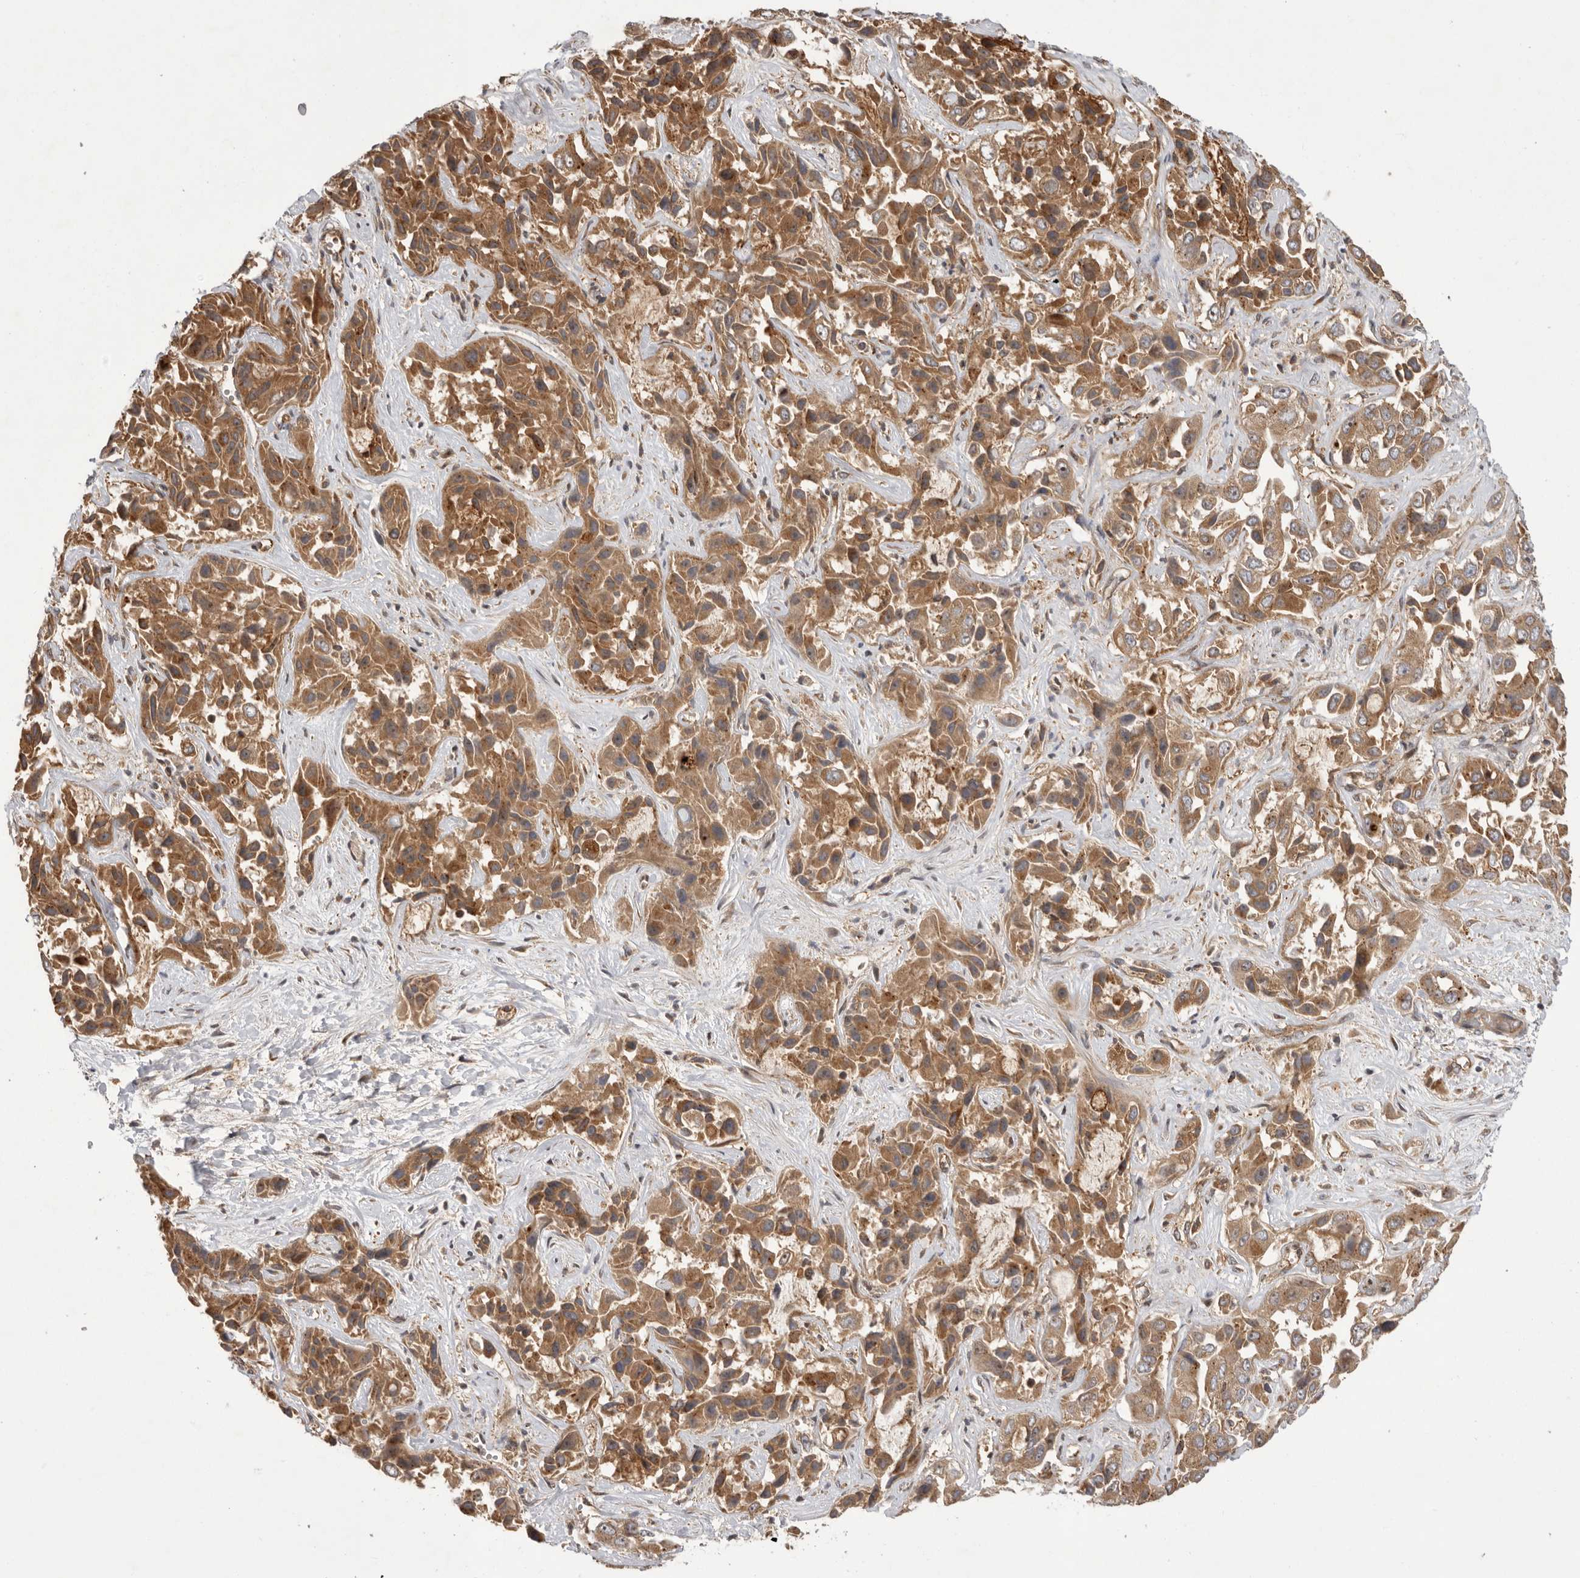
{"staining": {"intensity": "moderate", "quantity": ">75%", "location": "cytoplasmic/membranous"}, "tissue": "liver cancer", "cell_type": "Tumor cells", "image_type": "cancer", "snomed": [{"axis": "morphology", "description": "Cholangiocarcinoma"}, {"axis": "topography", "description": "Liver"}], "caption": "A photomicrograph of human liver cancer stained for a protein exhibits moderate cytoplasmic/membranous brown staining in tumor cells.", "gene": "DHDDS", "patient": {"sex": "female", "age": 52}}